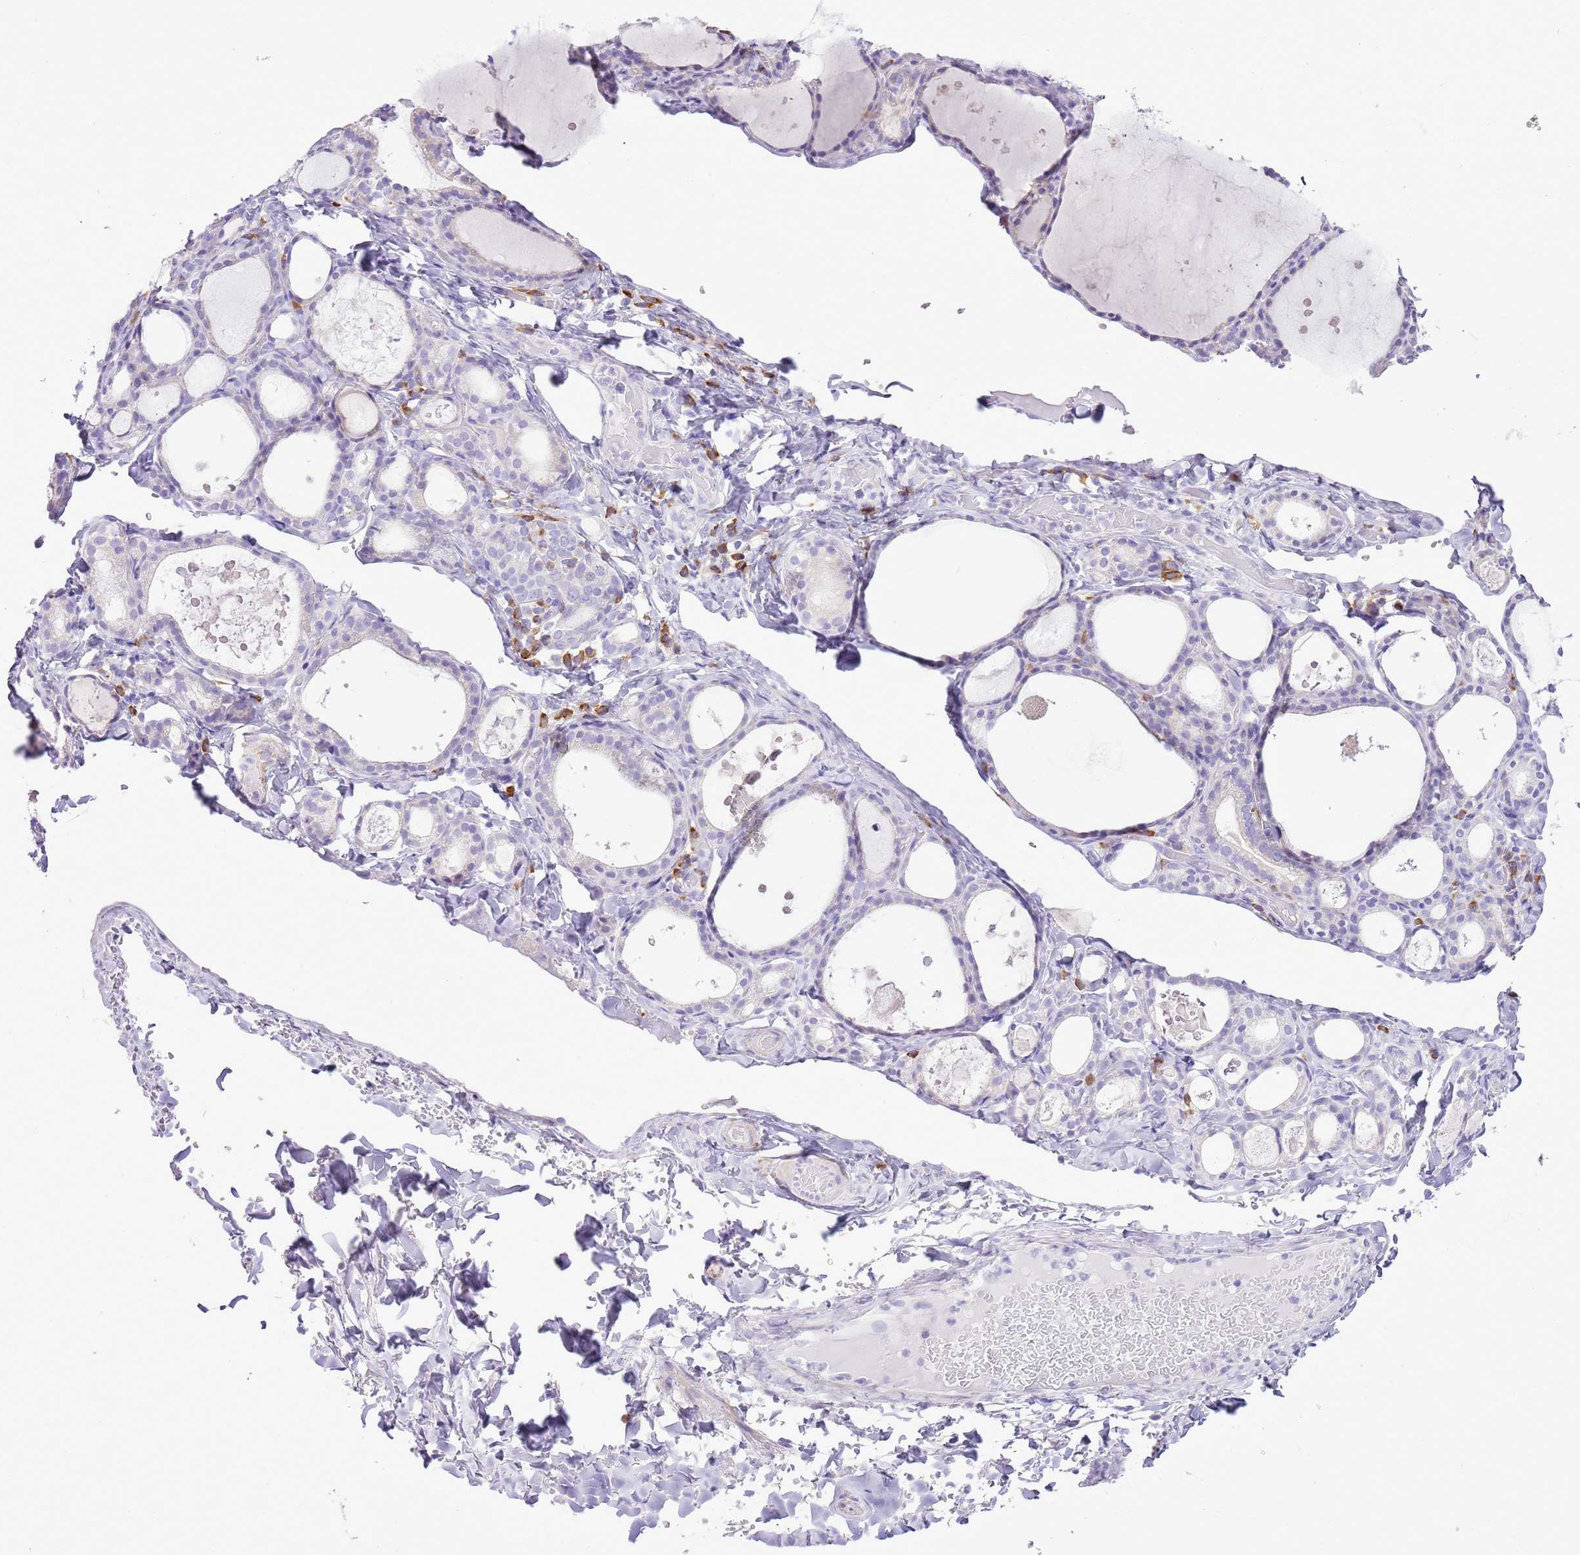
{"staining": {"intensity": "negative", "quantity": "none", "location": "none"}, "tissue": "thyroid gland", "cell_type": "Glandular cells", "image_type": "normal", "snomed": [{"axis": "morphology", "description": "Normal tissue, NOS"}, {"axis": "topography", "description": "Thyroid gland"}], "caption": "The histopathology image shows no significant positivity in glandular cells of thyroid gland.", "gene": "AAR2", "patient": {"sex": "male", "age": 56}}